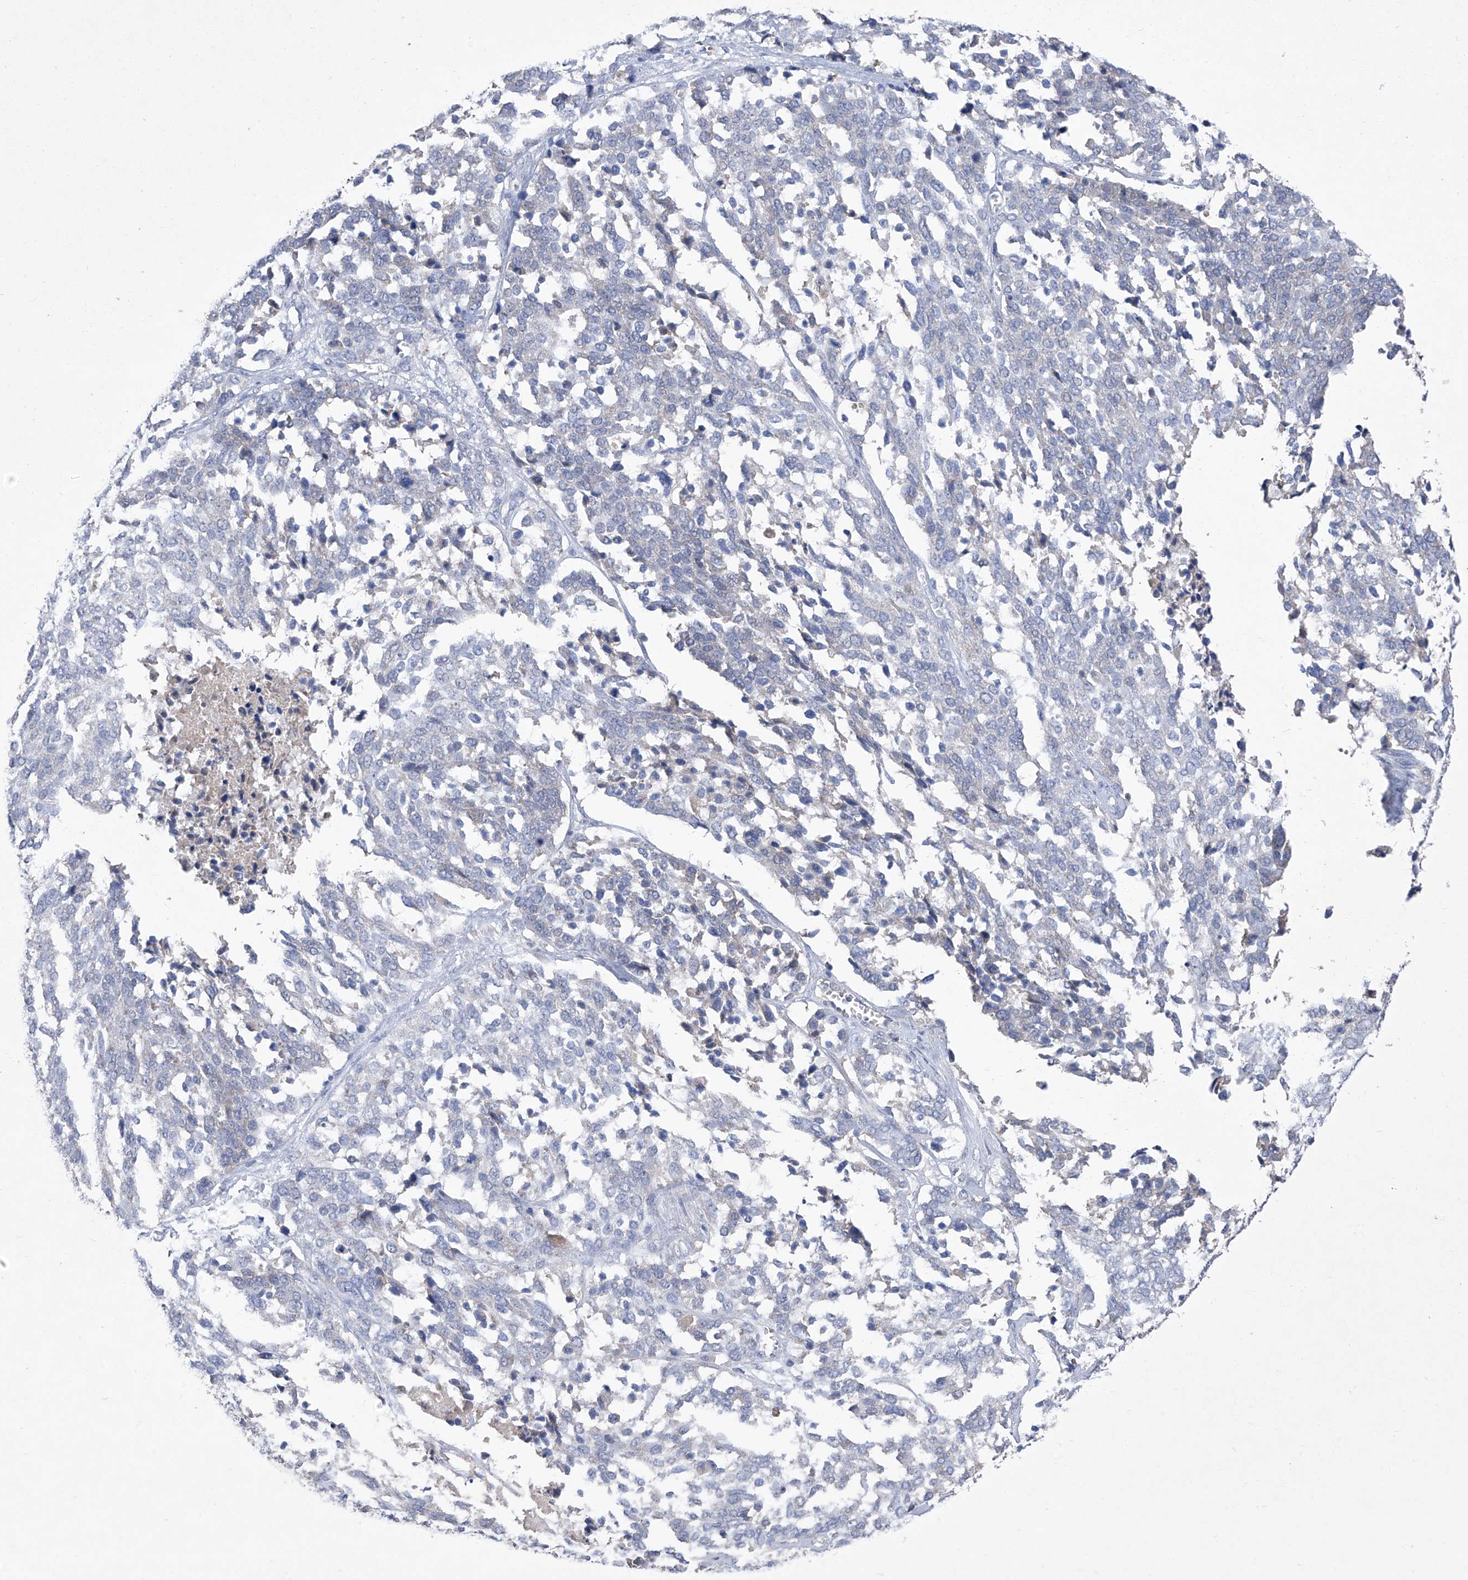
{"staining": {"intensity": "negative", "quantity": "none", "location": "none"}, "tissue": "ovarian cancer", "cell_type": "Tumor cells", "image_type": "cancer", "snomed": [{"axis": "morphology", "description": "Cystadenocarcinoma, serous, NOS"}, {"axis": "topography", "description": "Ovary"}], "caption": "Ovarian cancer (serous cystadenocarcinoma) was stained to show a protein in brown. There is no significant staining in tumor cells.", "gene": "SBK2", "patient": {"sex": "female", "age": 44}}